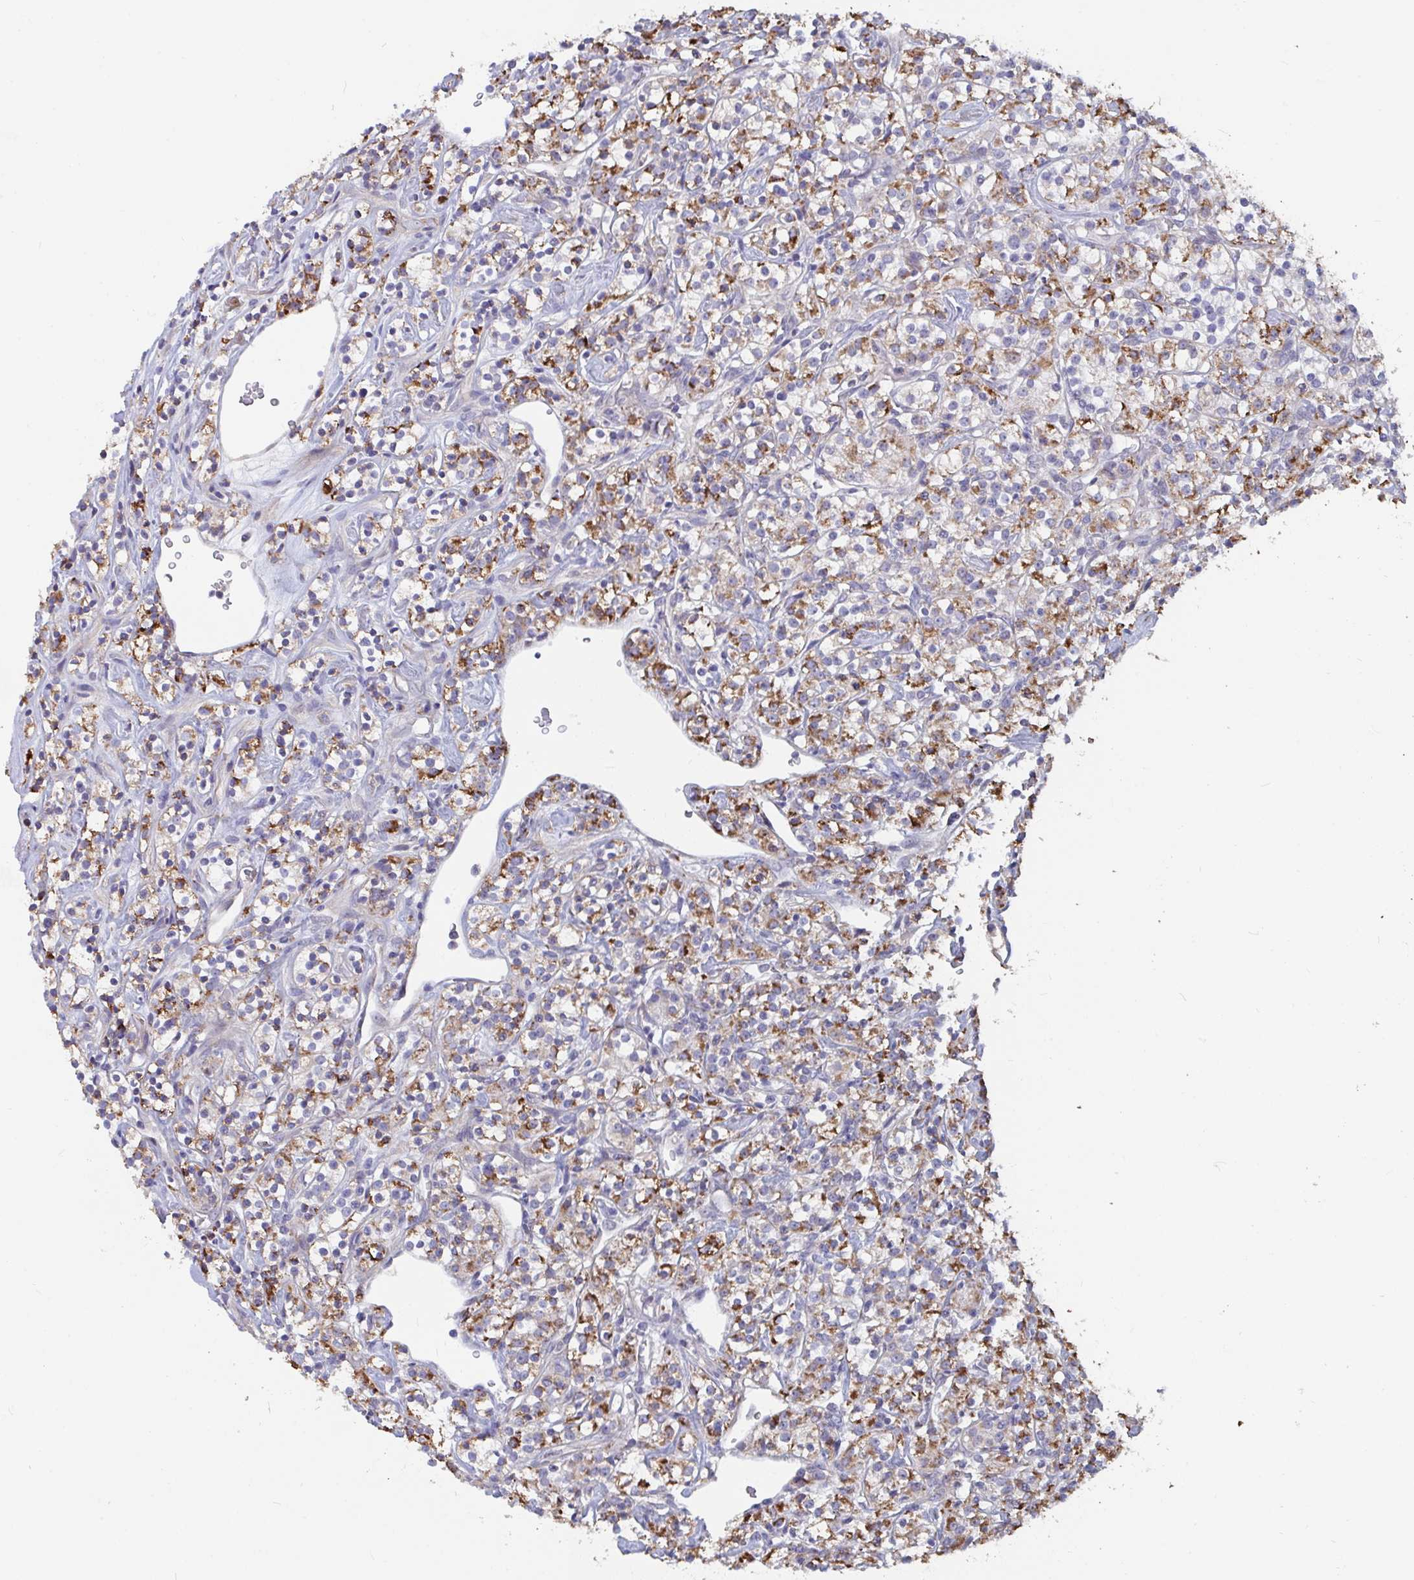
{"staining": {"intensity": "moderate", "quantity": ">75%", "location": "cytoplasmic/membranous"}, "tissue": "renal cancer", "cell_type": "Tumor cells", "image_type": "cancer", "snomed": [{"axis": "morphology", "description": "Adenocarcinoma, NOS"}, {"axis": "topography", "description": "Kidney"}], "caption": "Immunohistochemical staining of renal cancer (adenocarcinoma) displays medium levels of moderate cytoplasmic/membranous staining in approximately >75% of tumor cells. (DAB (3,3'-diaminobenzidine) IHC, brown staining for protein, blue staining for nuclei).", "gene": "FAM156B", "patient": {"sex": "male", "age": 77}}